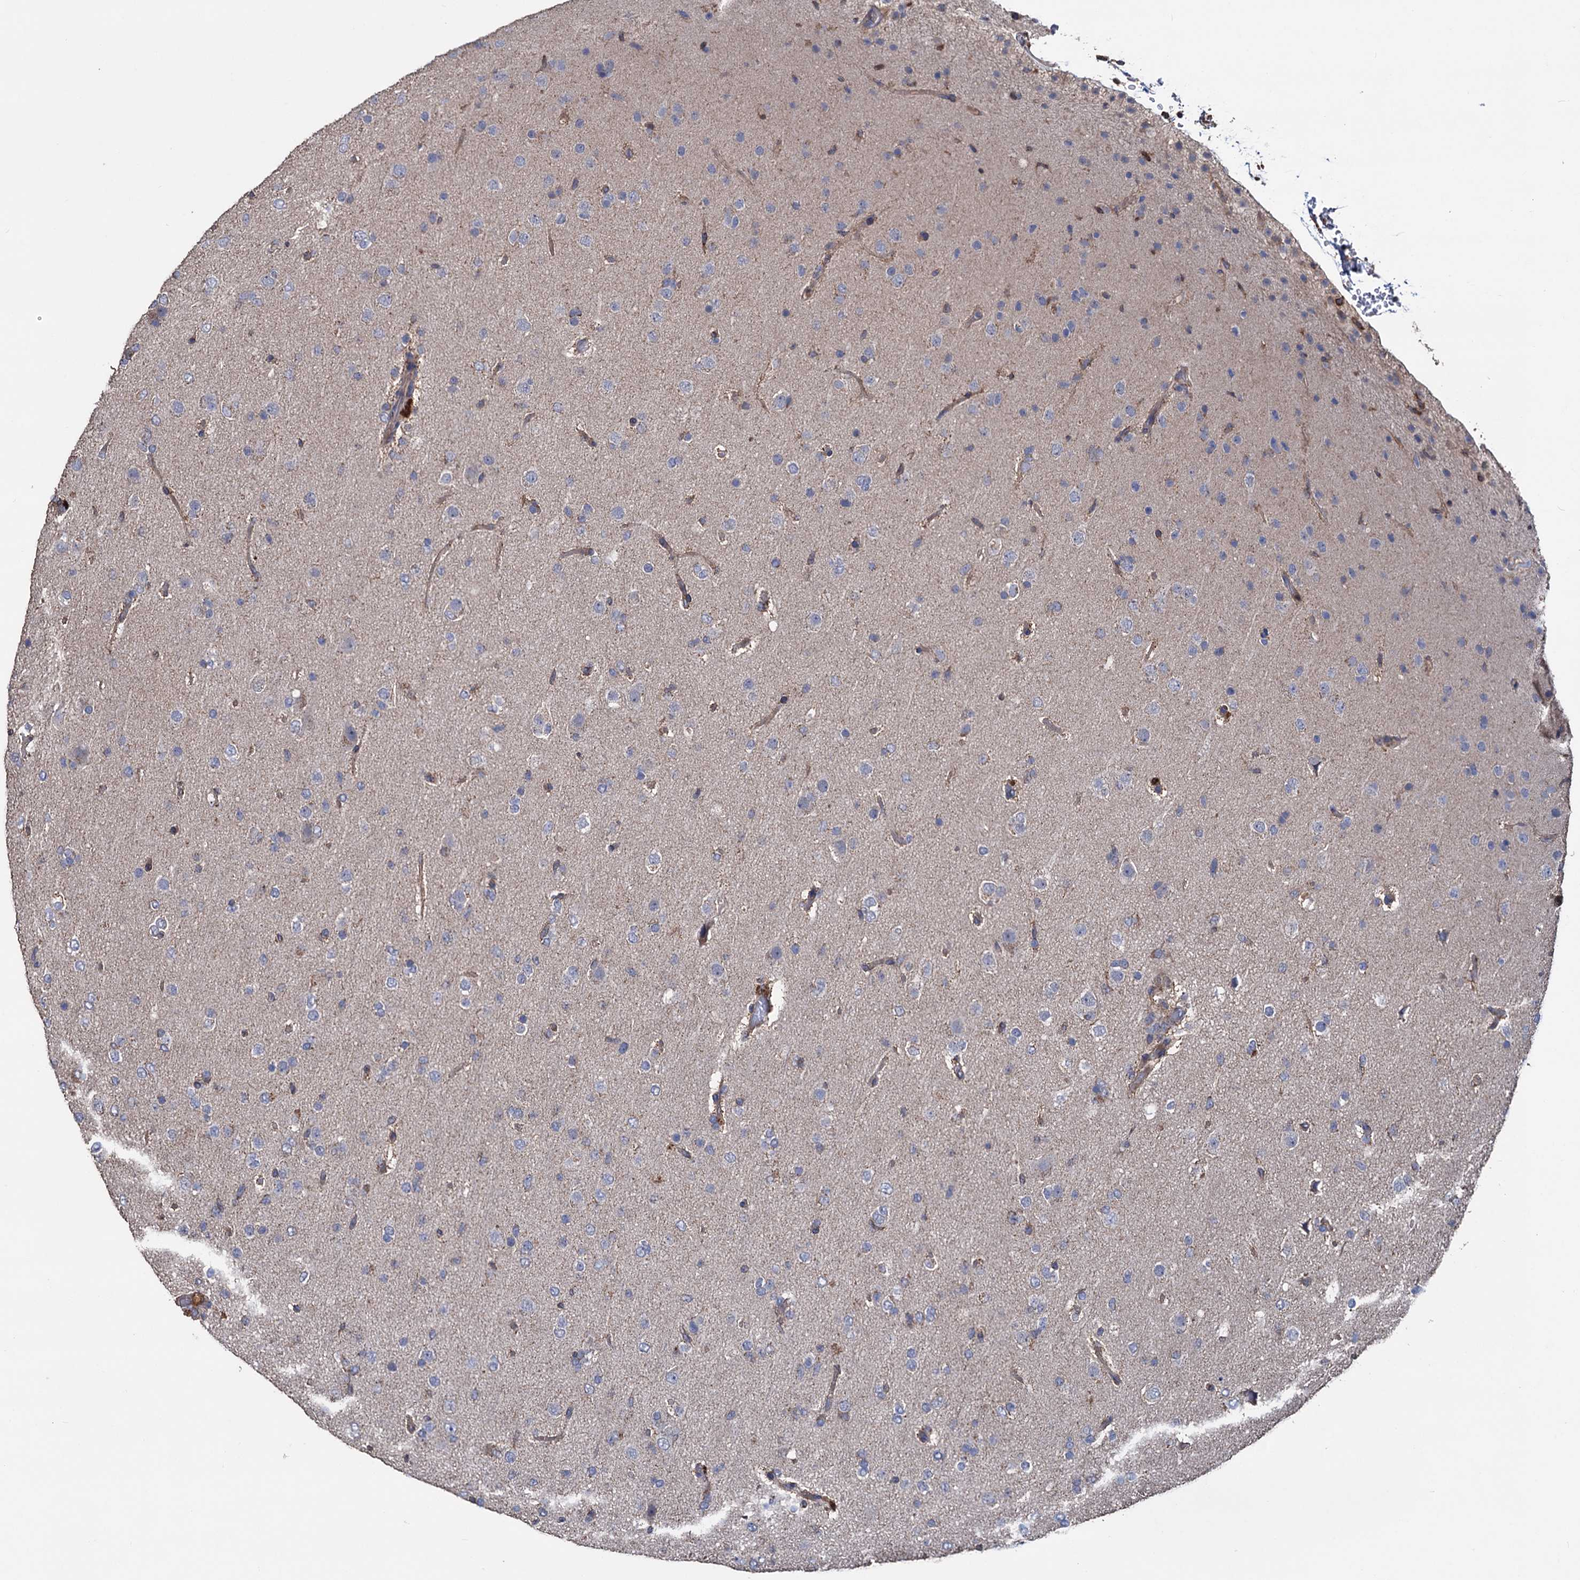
{"staining": {"intensity": "negative", "quantity": "none", "location": "none"}, "tissue": "glioma", "cell_type": "Tumor cells", "image_type": "cancer", "snomed": [{"axis": "morphology", "description": "Glioma, malignant, Low grade"}, {"axis": "topography", "description": "Brain"}], "caption": "This is an immunohistochemistry image of glioma. There is no positivity in tumor cells.", "gene": "STING1", "patient": {"sex": "male", "age": 65}}